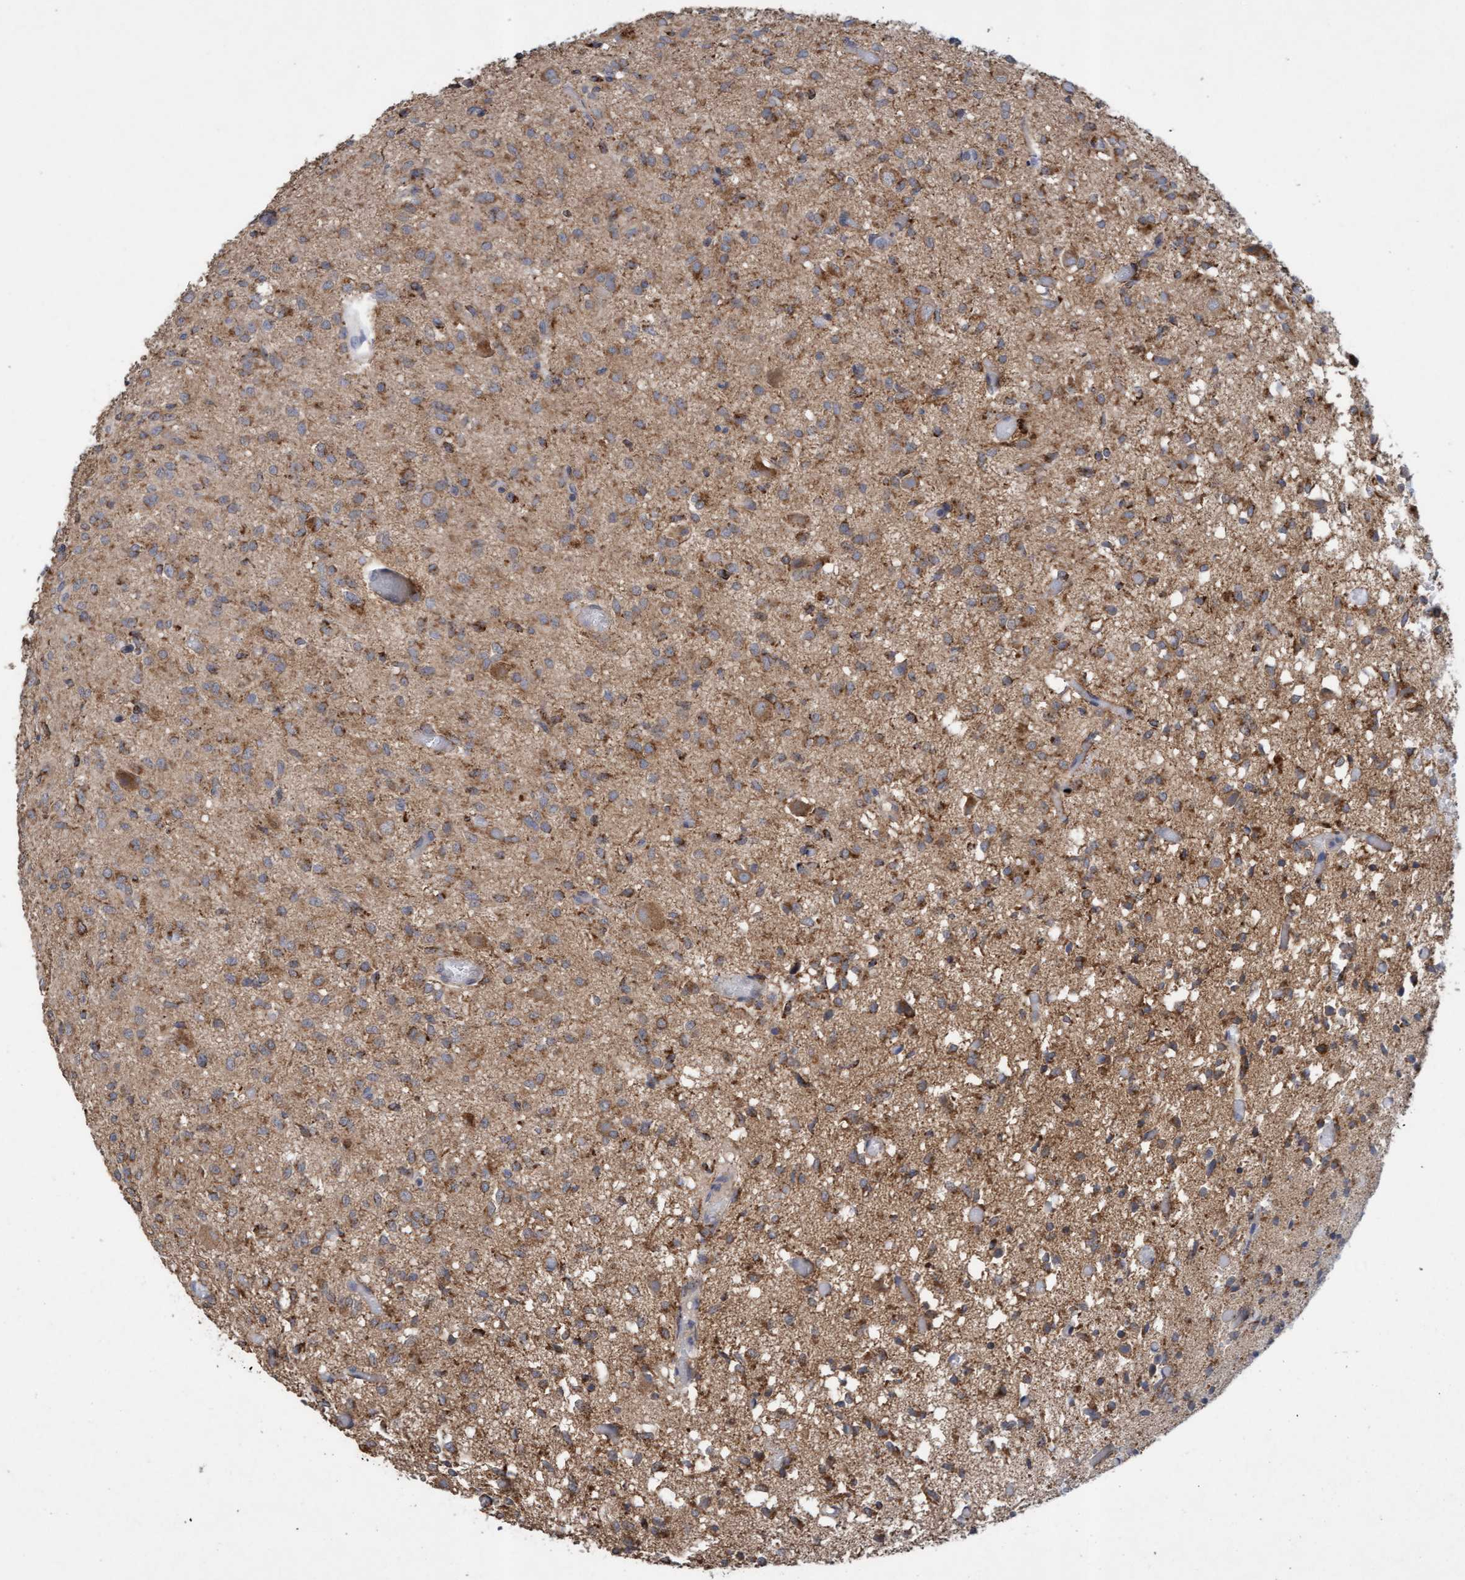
{"staining": {"intensity": "moderate", "quantity": "25%-75%", "location": "cytoplasmic/membranous"}, "tissue": "glioma", "cell_type": "Tumor cells", "image_type": "cancer", "snomed": [{"axis": "morphology", "description": "Glioma, malignant, High grade"}, {"axis": "topography", "description": "Brain"}], "caption": "An IHC micrograph of neoplastic tissue is shown. Protein staining in brown shows moderate cytoplasmic/membranous positivity in malignant high-grade glioma within tumor cells.", "gene": "ATPAF2", "patient": {"sex": "female", "age": 59}}